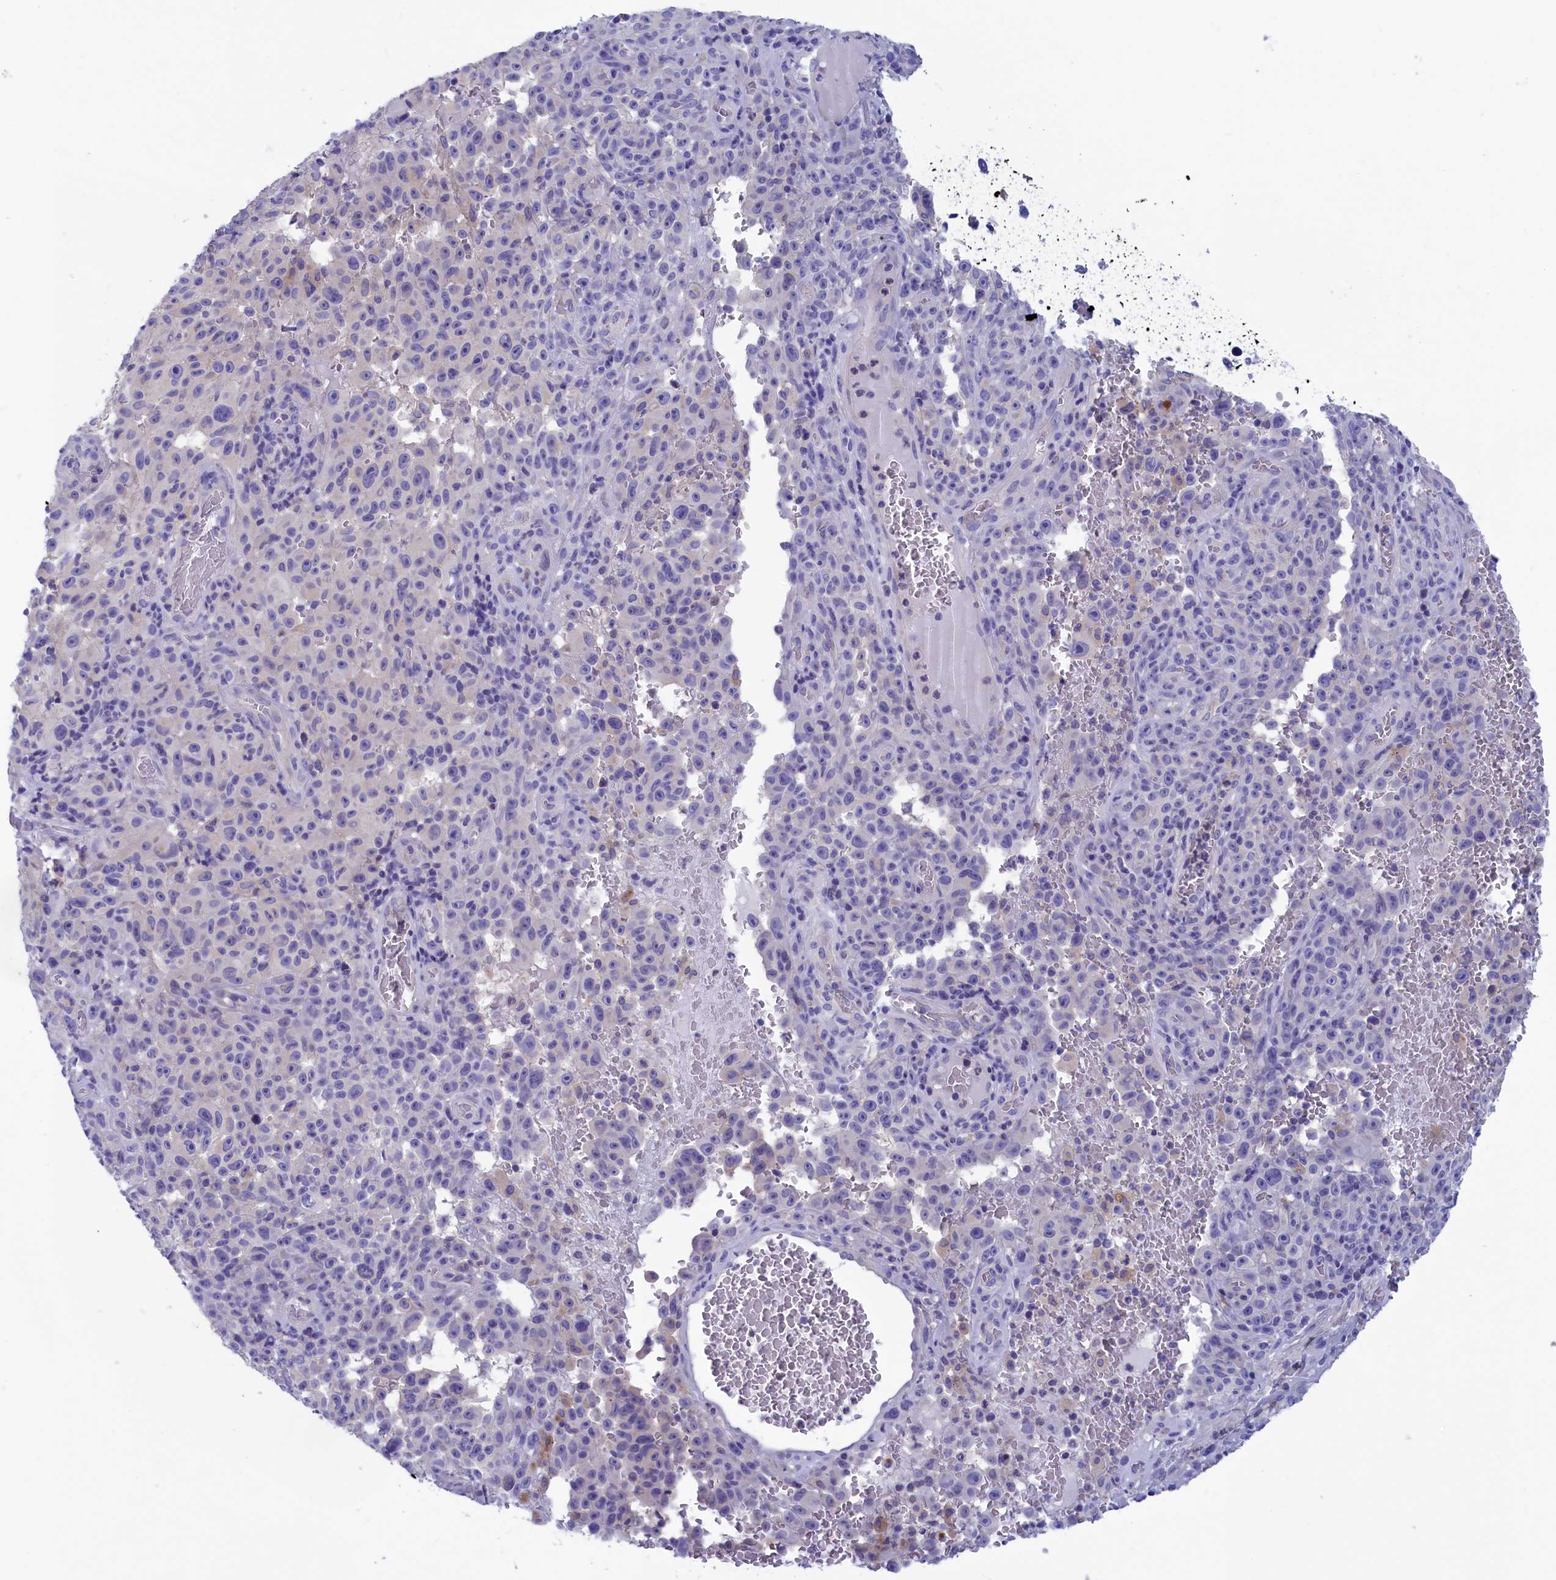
{"staining": {"intensity": "negative", "quantity": "none", "location": "none"}, "tissue": "melanoma", "cell_type": "Tumor cells", "image_type": "cancer", "snomed": [{"axis": "morphology", "description": "Malignant melanoma, NOS"}, {"axis": "topography", "description": "Skin"}], "caption": "Immunohistochemistry image of malignant melanoma stained for a protein (brown), which demonstrates no positivity in tumor cells. (DAB immunohistochemistry (IHC) with hematoxylin counter stain).", "gene": "VPS35L", "patient": {"sex": "female", "age": 82}}